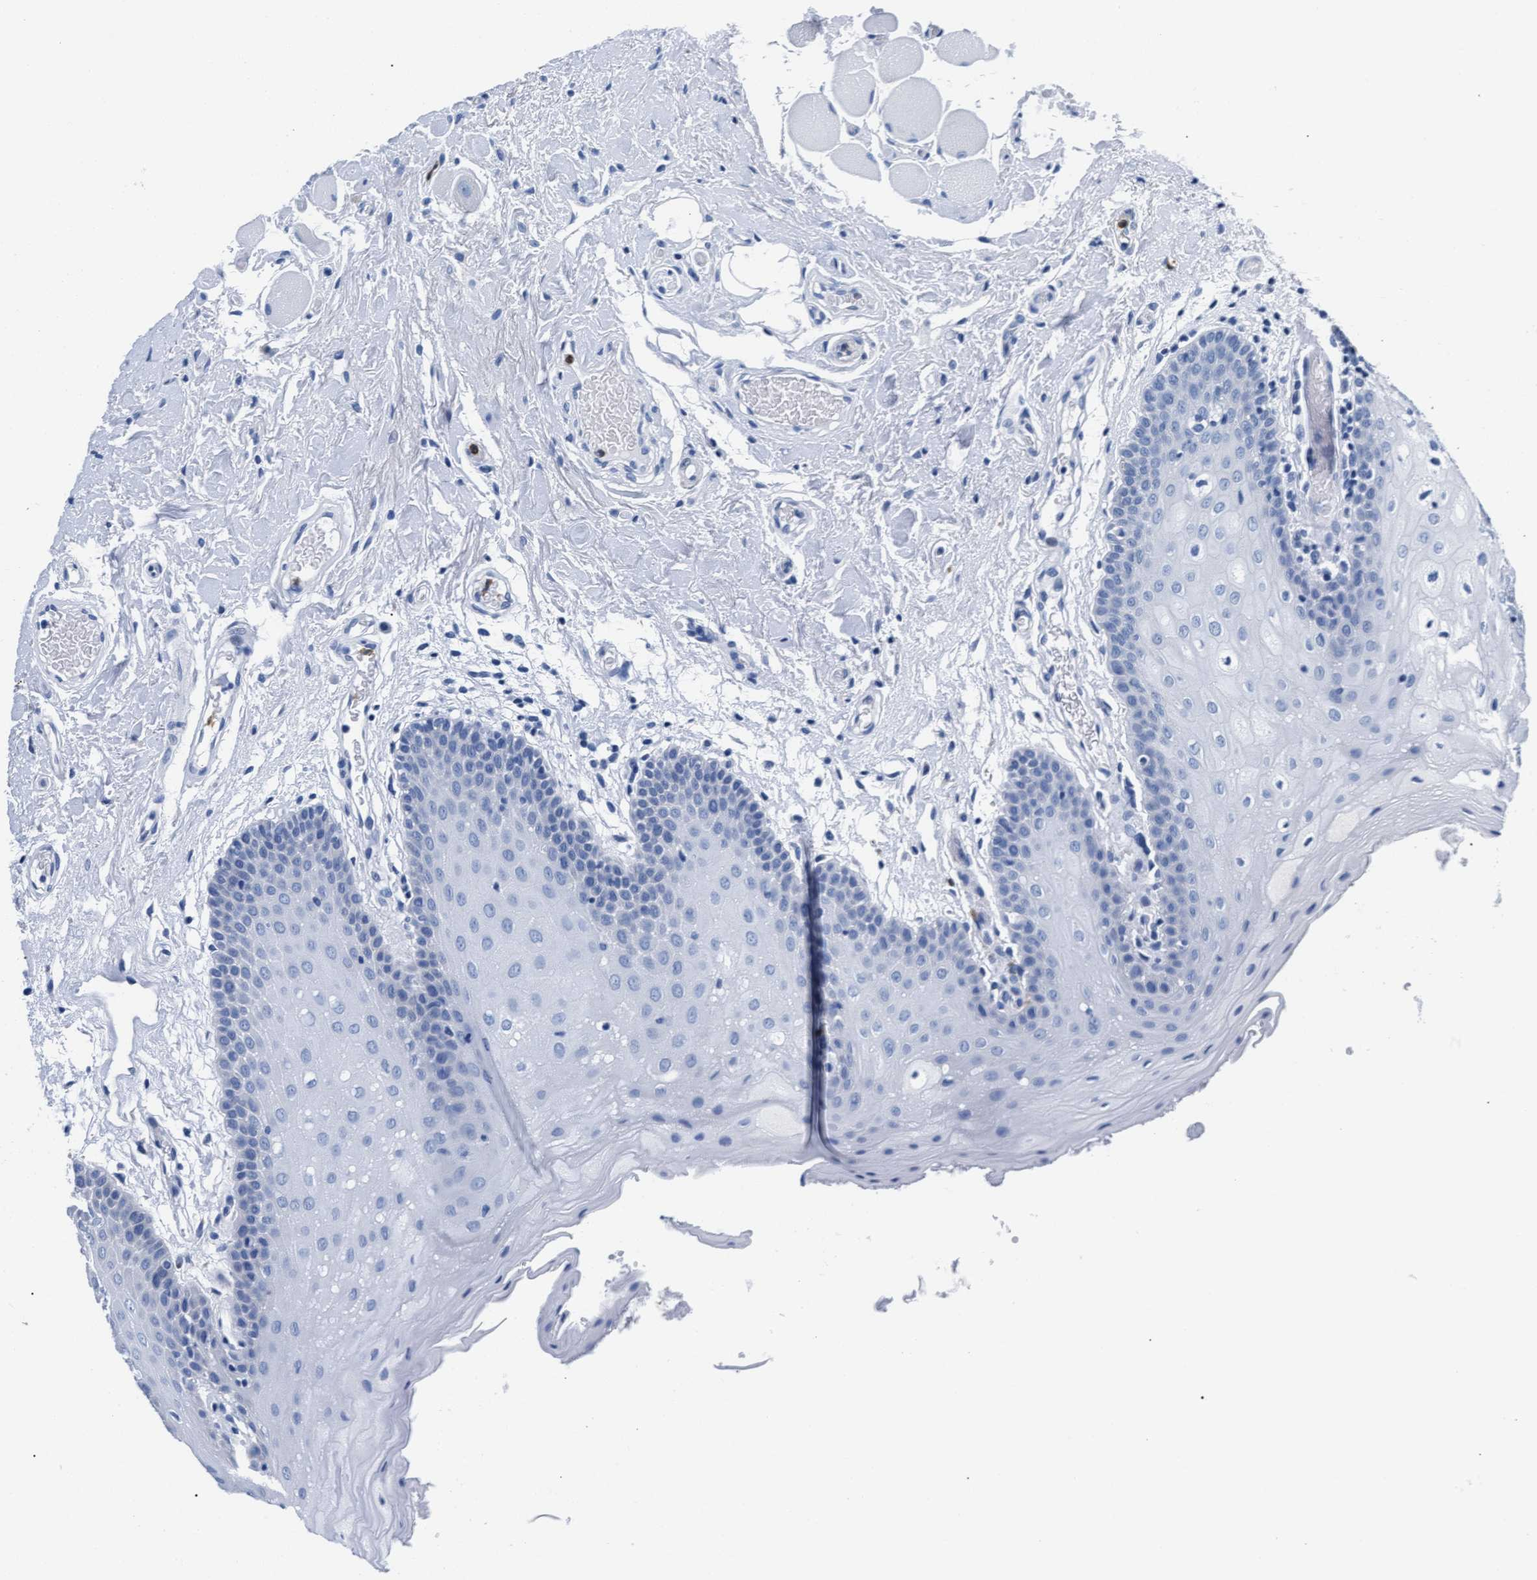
{"staining": {"intensity": "negative", "quantity": "none", "location": "none"}, "tissue": "oral mucosa", "cell_type": "Squamous epithelial cells", "image_type": "normal", "snomed": [{"axis": "morphology", "description": "Normal tissue, NOS"}, {"axis": "morphology", "description": "Squamous cell carcinoma, NOS"}, {"axis": "topography", "description": "Oral tissue"}, {"axis": "topography", "description": "Head-Neck"}], "caption": "The histopathology image displays no significant staining in squamous epithelial cells of oral mucosa.", "gene": "MMP8", "patient": {"sex": "male", "age": 71}}